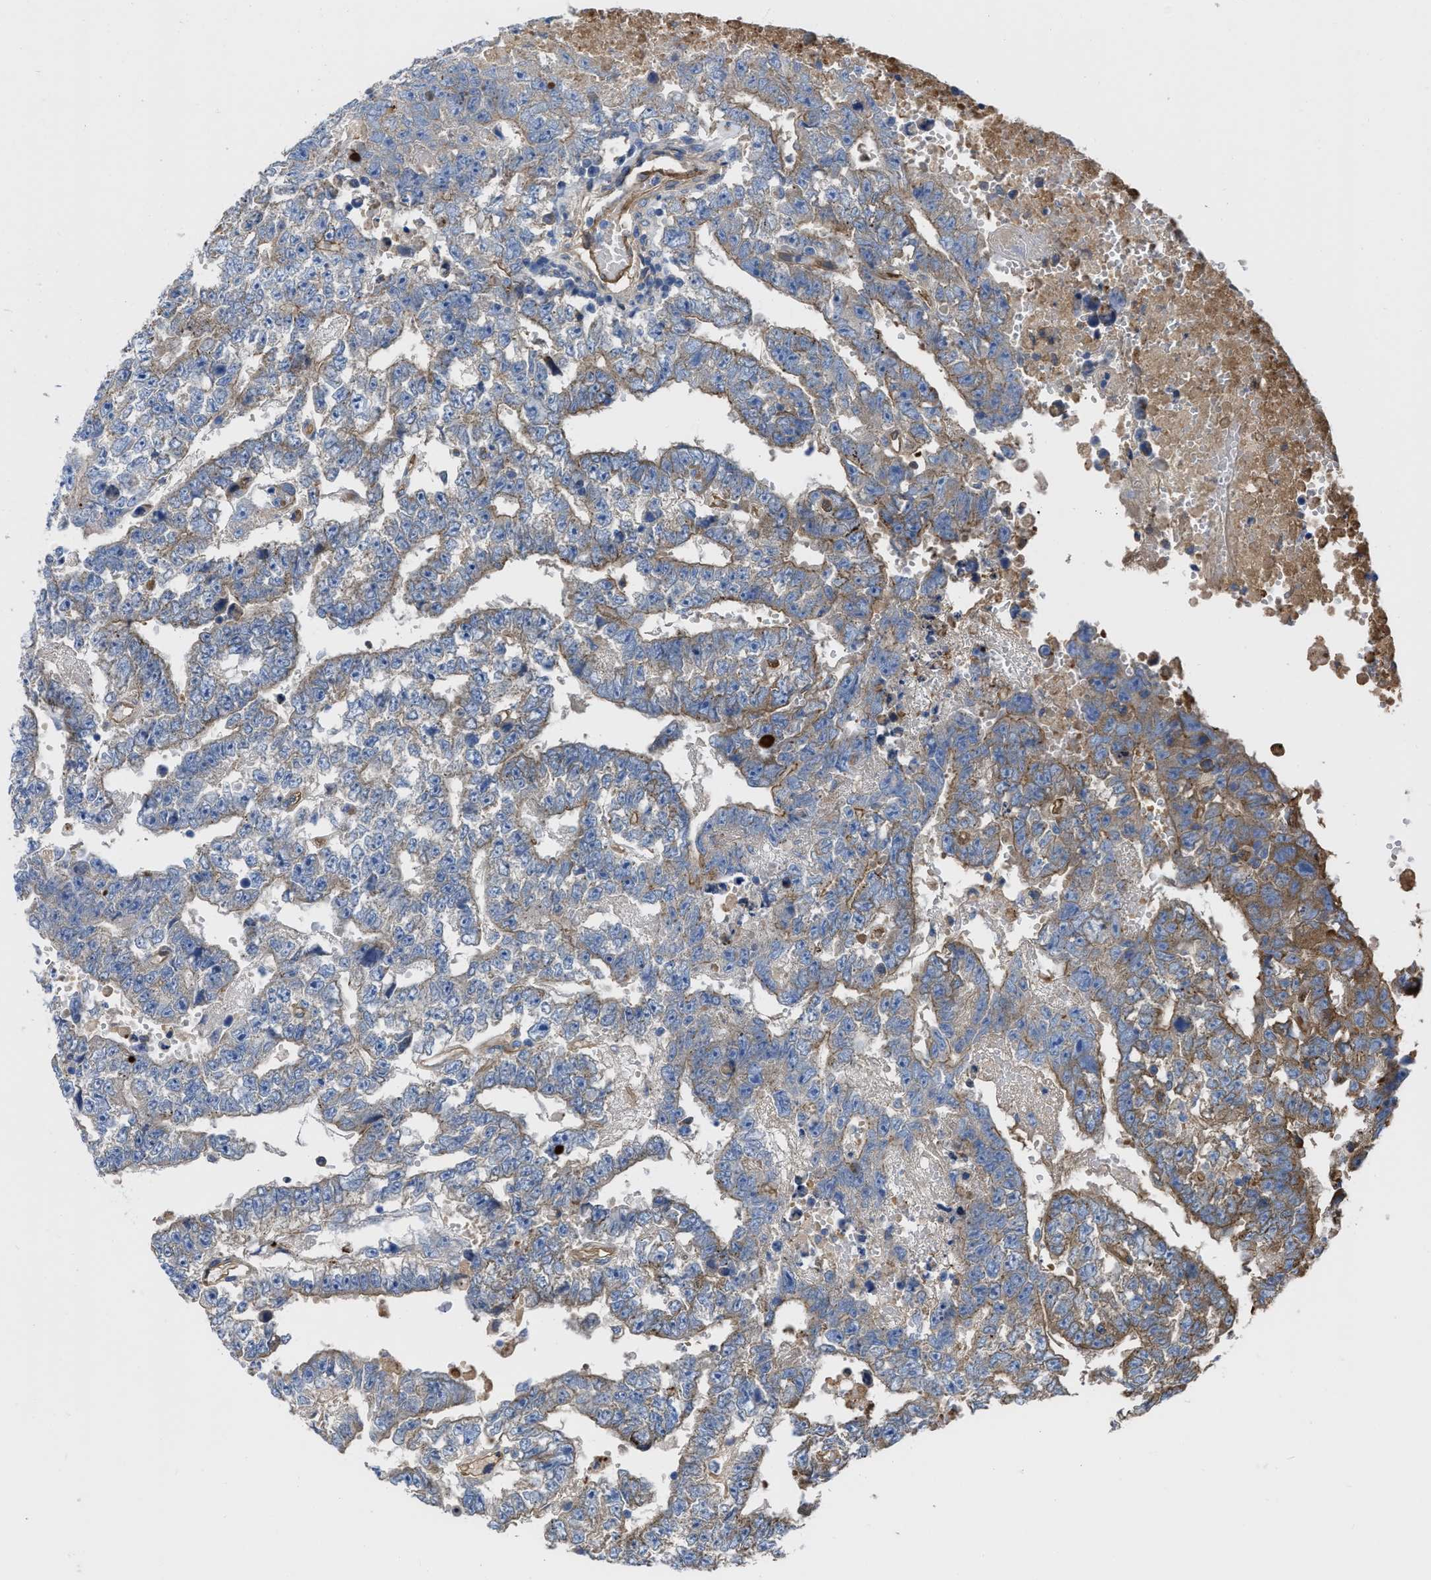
{"staining": {"intensity": "moderate", "quantity": "25%-75%", "location": "cytoplasmic/membranous"}, "tissue": "testis cancer", "cell_type": "Tumor cells", "image_type": "cancer", "snomed": [{"axis": "morphology", "description": "Carcinoma, Embryonal, NOS"}, {"axis": "topography", "description": "Testis"}], "caption": "The image displays a brown stain indicating the presence of a protein in the cytoplasmic/membranous of tumor cells in testis embryonal carcinoma. (brown staining indicates protein expression, while blue staining denotes nuclei).", "gene": "TRIOBP", "patient": {"sex": "male", "age": 25}}